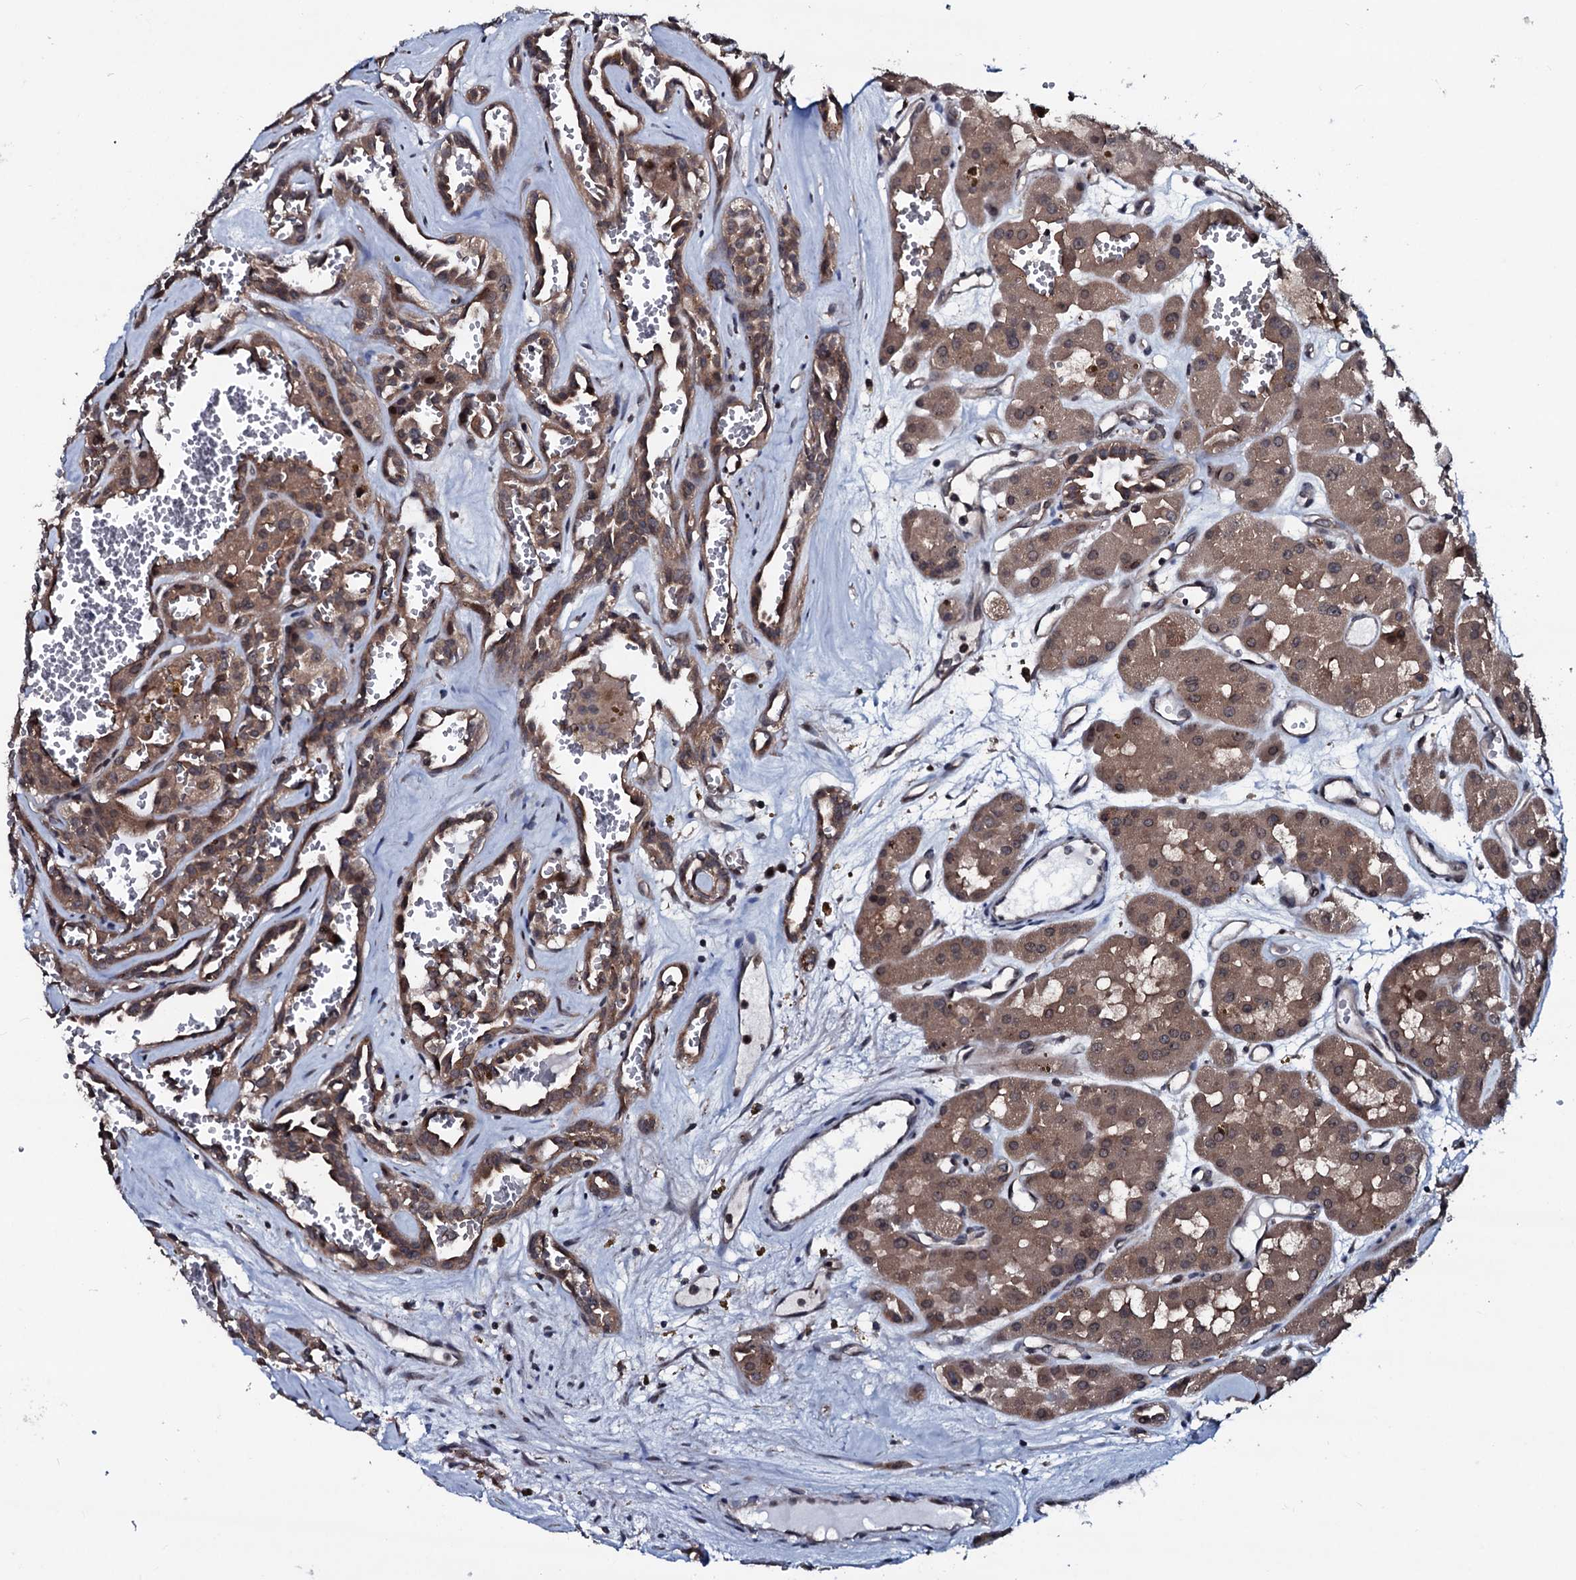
{"staining": {"intensity": "moderate", "quantity": ">75%", "location": "cytoplasmic/membranous"}, "tissue": "renal cancer", "cell_type": "Tumor cells", "image_type": "cancer", "snomed": [{"axis": "morphology", "description": "Carcinoma, NOS"}, {"axis": "topography", "description": "Kidney"}], "caption": "Carcinoma (renal) stained with a brown dye displays moderate cytoplasmic/membranous positive positivity in about >75% of tumor cells.", "gene": "OGFOD2", "patient": {"sex": "female", "age": 75}}